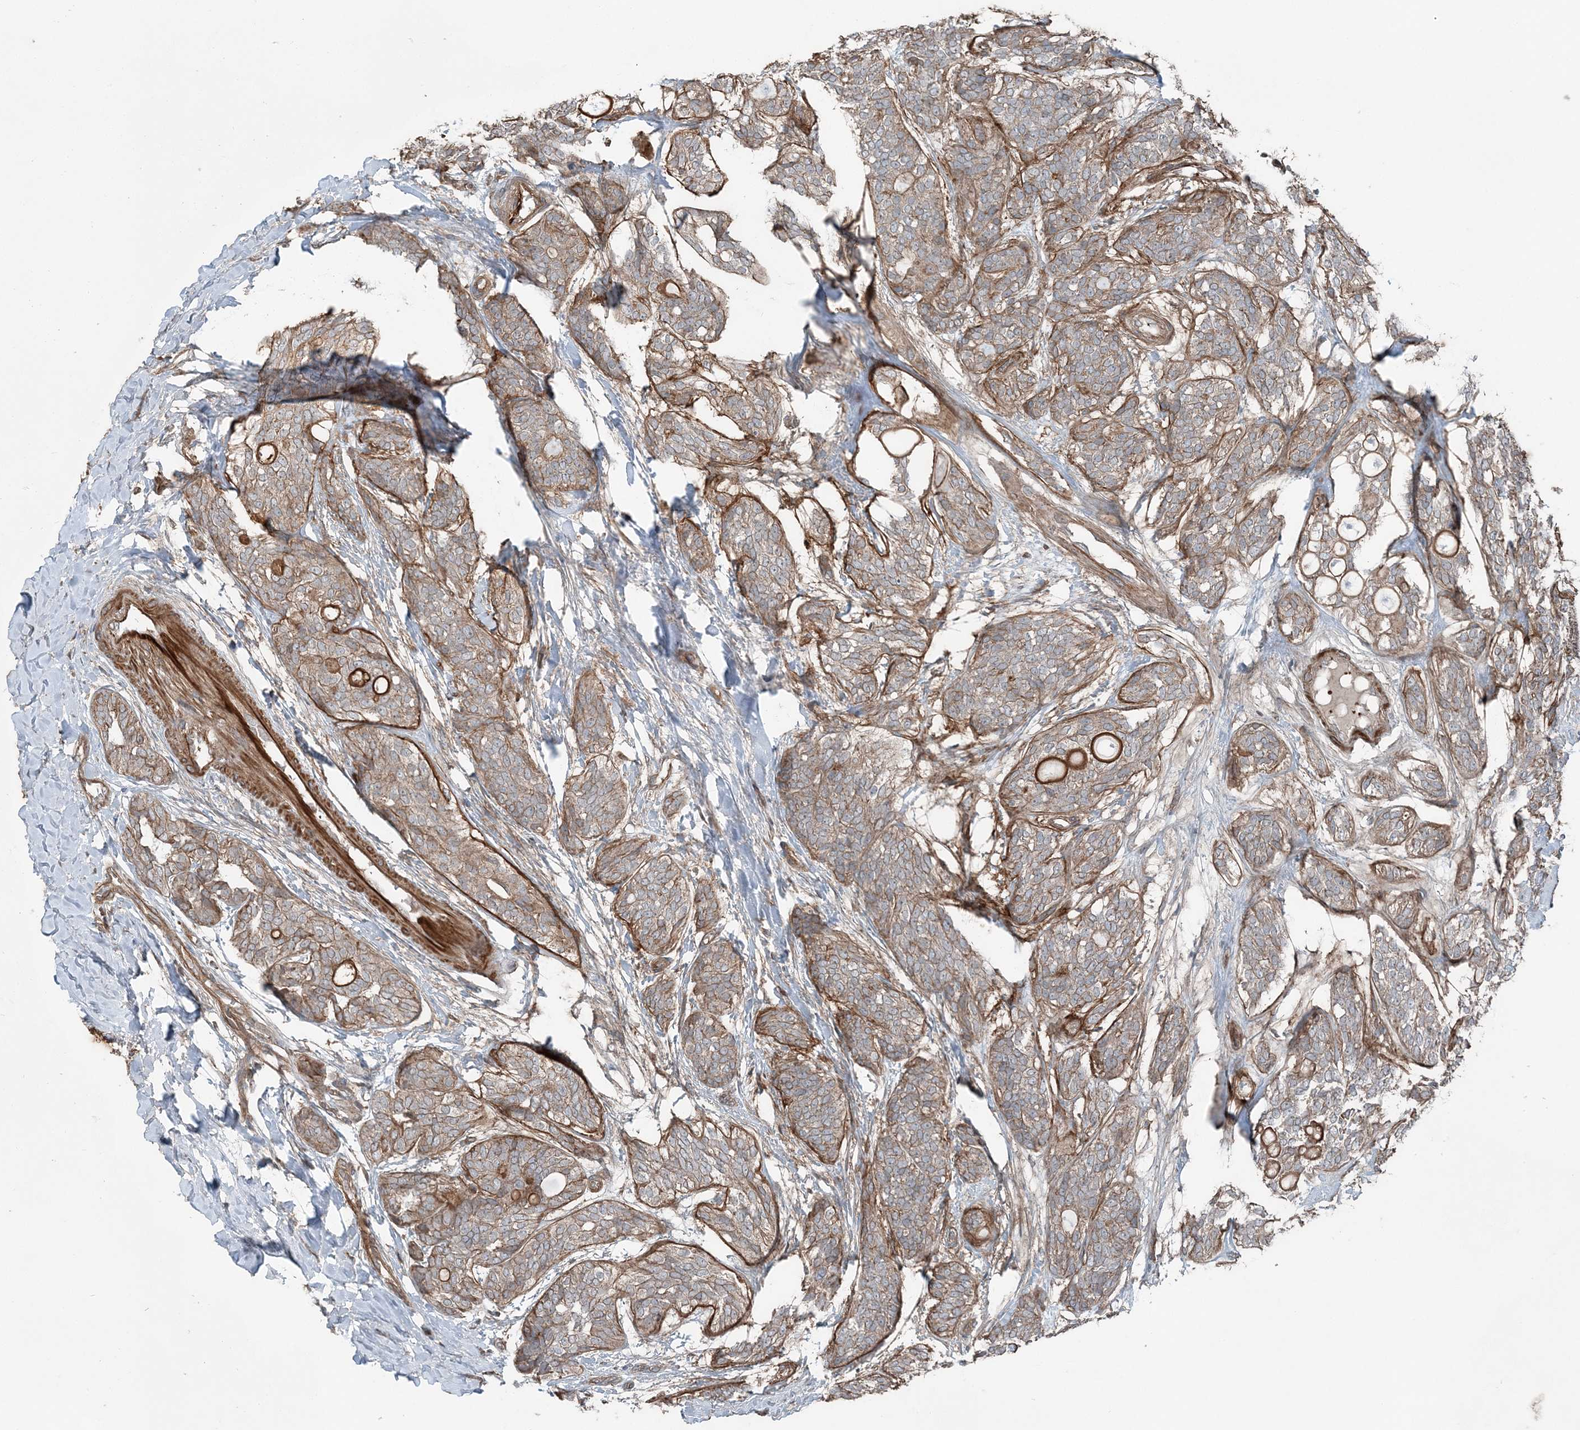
{"staining": {"intensity": "weak", "quantity": ">75%", "location": "cytoplasmic/membranous"}, "tissue": "head and neck cancer", "cell_type": "Tumor cells", "image_type": "cancer", "snomed": [{"axis": "morphology", "description": "Adenocarcinoma, NOS"}, {"axis": "topography", "description": "Head-Neck"}], "caption": "Immunohistochemical staining of human head and neck cancer (adenocarcinoma) displays low levels of weak cytoplasmic/membranous staining in approximately >75% of tumor cells.", "gene": "KY", "patient": {"sex": "male", "age": 66}}